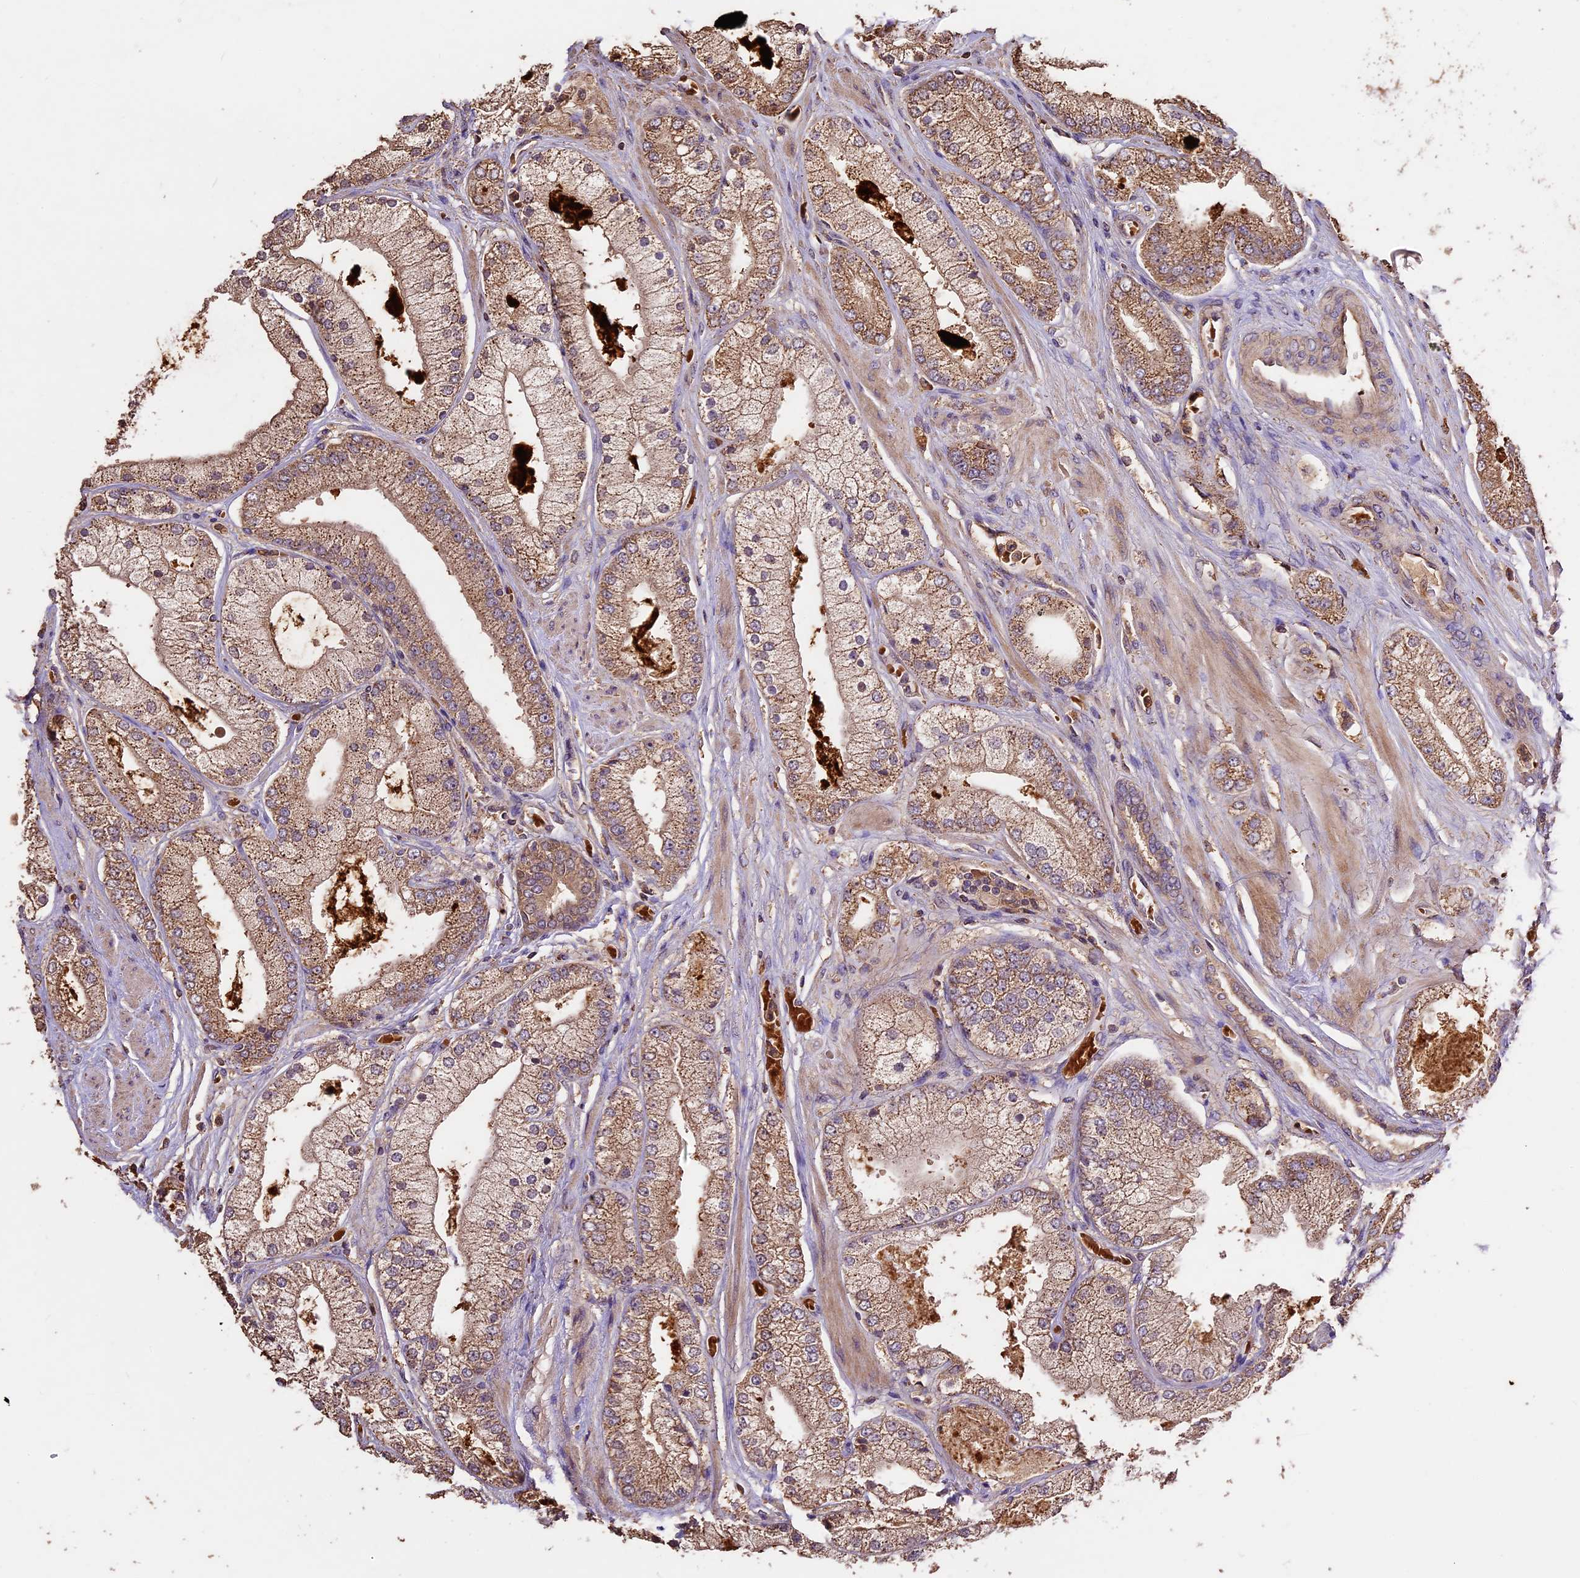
{"staining": {"intensity": "moderate", "quantity": ">75%", "location": "cytoplasmic/membranous"}, "tissue": "prostate cancer", "cell_type": "Tumor cells", "image_type": "cancer", "snomed": [{"axis": "morphology", "description": "Adenocarcinoma, High grade"}, {"axis": "topography", "description": "Prostate"}], "caption": "Immunohistochemical staining of high-grade adenocarcinoma (prostate) reveals moderate cytoplasmic/membranous protein positivity in approximately >75% of tumor cells. (Brightfield microscopy of DAB IHC at high magnification).", "gene": "CRLF1", "patient": {"sex": "male", "age": 58}}